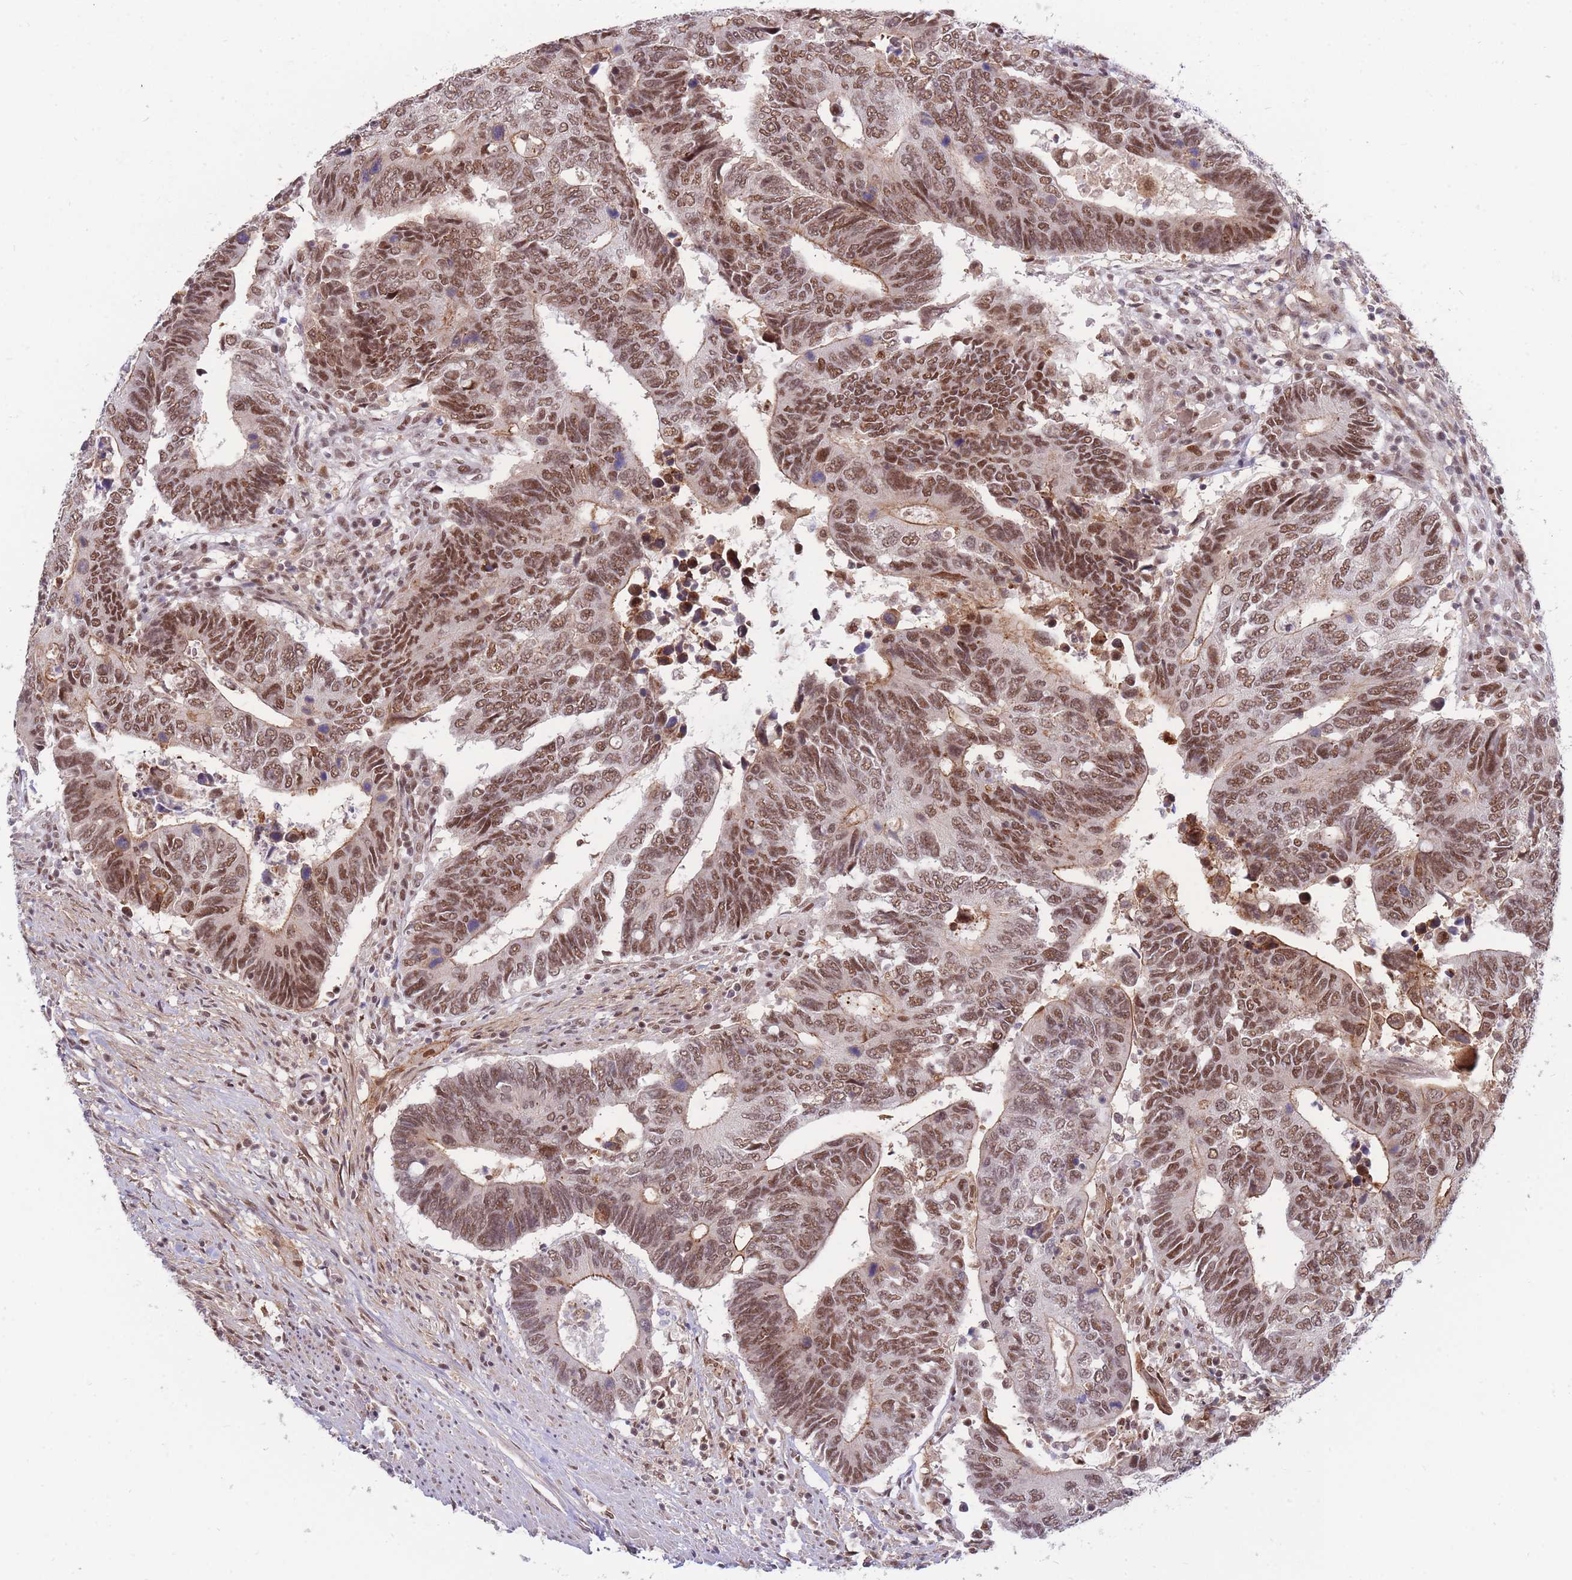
{"staining": {"intensity": "strong", "quantity": ">75%", "location": "cytoplasmic/membranous,nuclear"}, "tissue": "colorectal cancer", "cell_type": "Tumor cells", "image_type": "cancer", "snomed": [{"axis": "morphology", "description": "Adenocarcinoma, NOS"}, {"axis": "topography", "description": "Colon"}], "caption": "A brown stain shows strong cytoplasmic/membranous and nuclear staining of a protein in human colorectal cancer (adenocarcinoma) tumor cells. The staining was performed using DAB (3,3'-diaminobenzidine), with brown indicating positive protein expression. Nuclei are stained blue with hematoxylin.", "gene": "BOD1L1", "patient": {"sex": "male", "age": 87}}